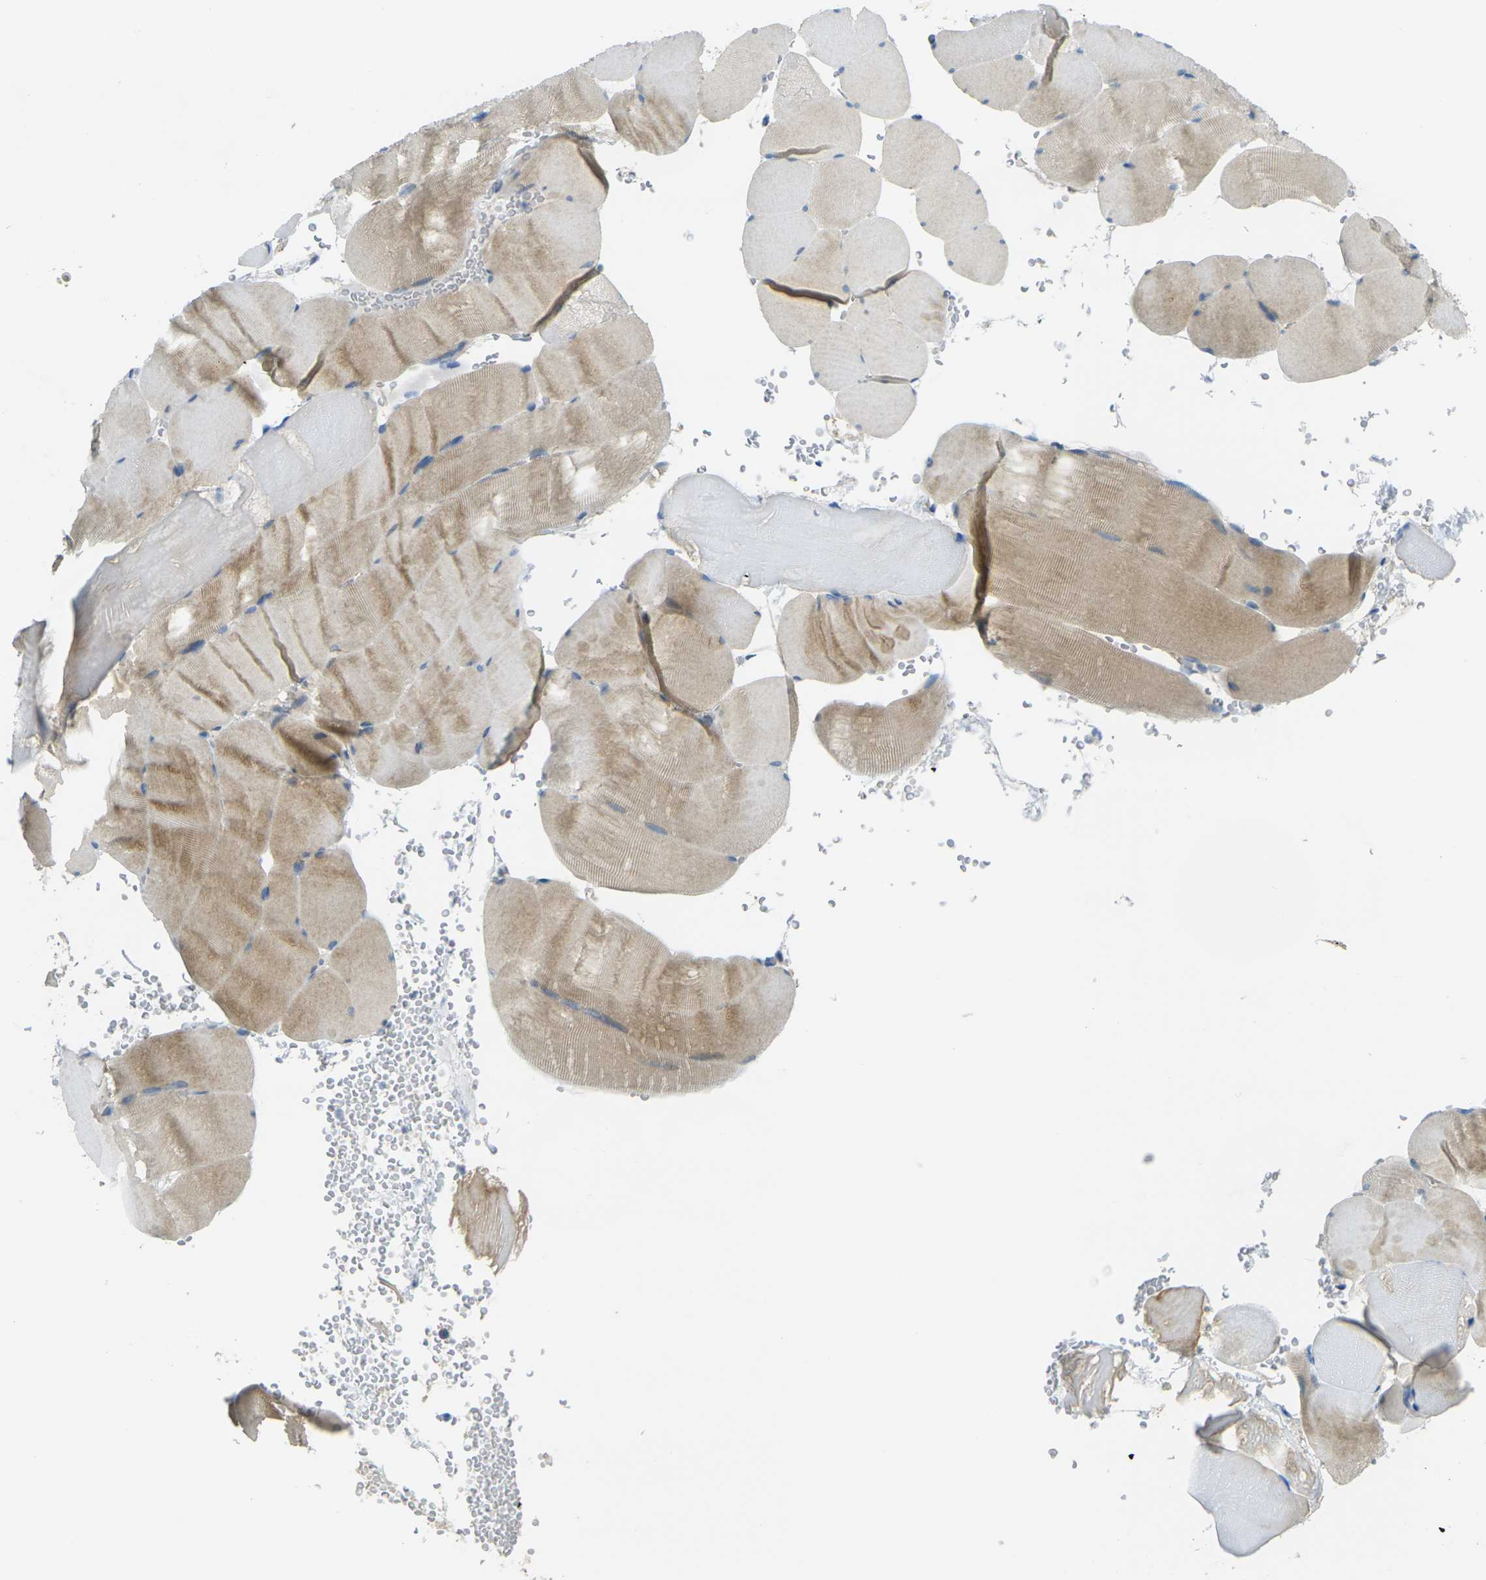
{"staining": {"intensity": "moderate", "quantity": "25%-75%", "location": "cytoplasmic/membranous"}, "tissue": "skeletal muscle", "cell_type": "Myocytes", "image_type": "normal", "snomed": [{"axis": "morphology", "description": "Normal tissue, NOS"}, {"axis": "topography", "description": "Skeletal muscle"}], "caption": "Immunohistochemical staining of unremarkable human skeletal muscle displays medium levels of moderate cytoplasmic/membranous positivity in about 25%-75% of myocytes.", "gene": "RHBDD1", "patient": {"sex": "male", "age": 62}}